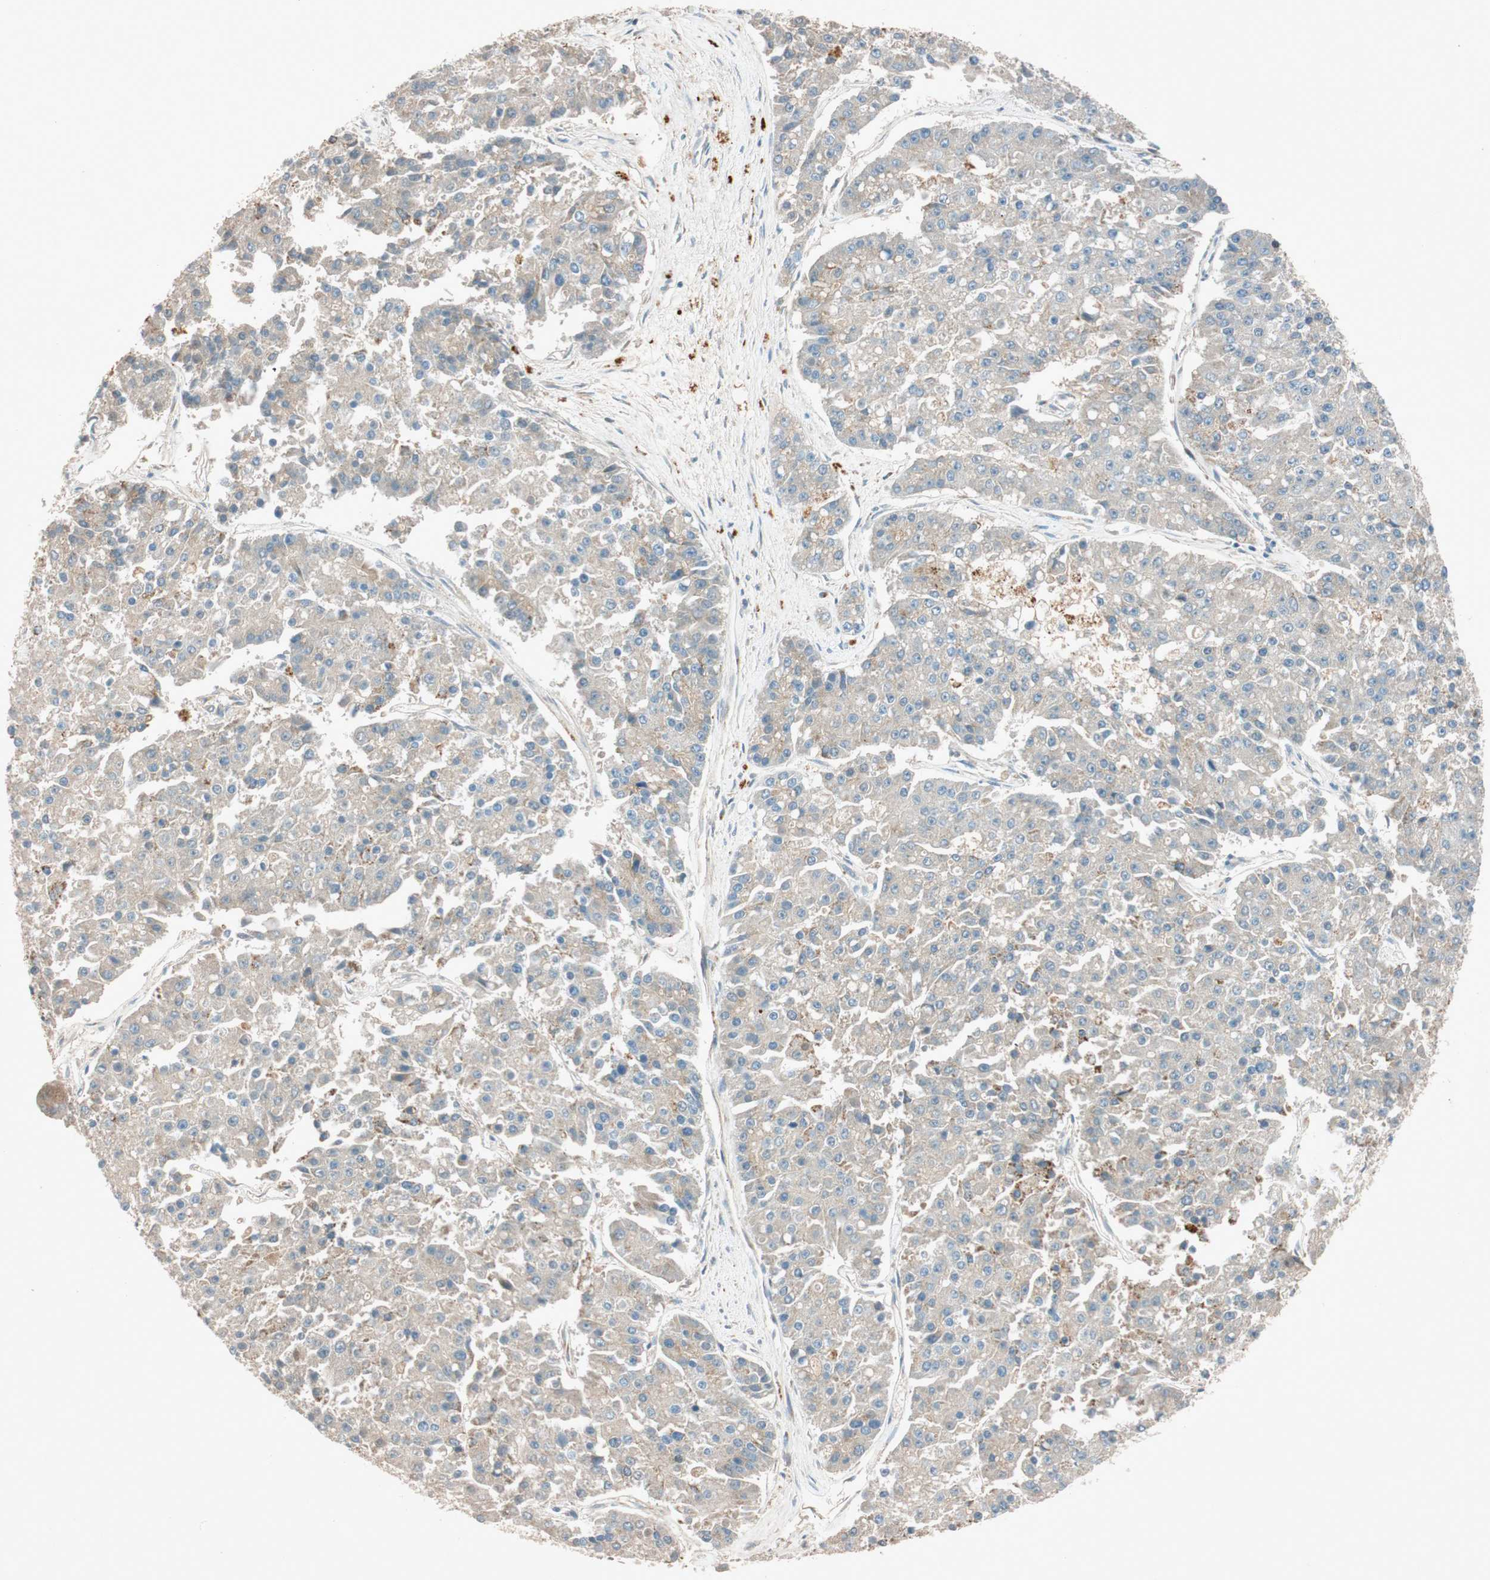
{"staining": {"intensity": "weak", "quantity": "<25%", "location": "cytoplasmic/membranous"}, "tissue": "pancreatic cancer", "cell_type": "Tumor cells", "image_type": "cancer", "snomed": [{"axis": "morphology", "description": "Adenocarcinoma, NOS"}, {"axis": "topography", "description": "Pancreas"}], "caption": "Tumor cells are negative for brown protein staining in pancreatic adenocarcinoma.", "gene": "EPHA6", "patient": {"sex": "male", "age": 50}}